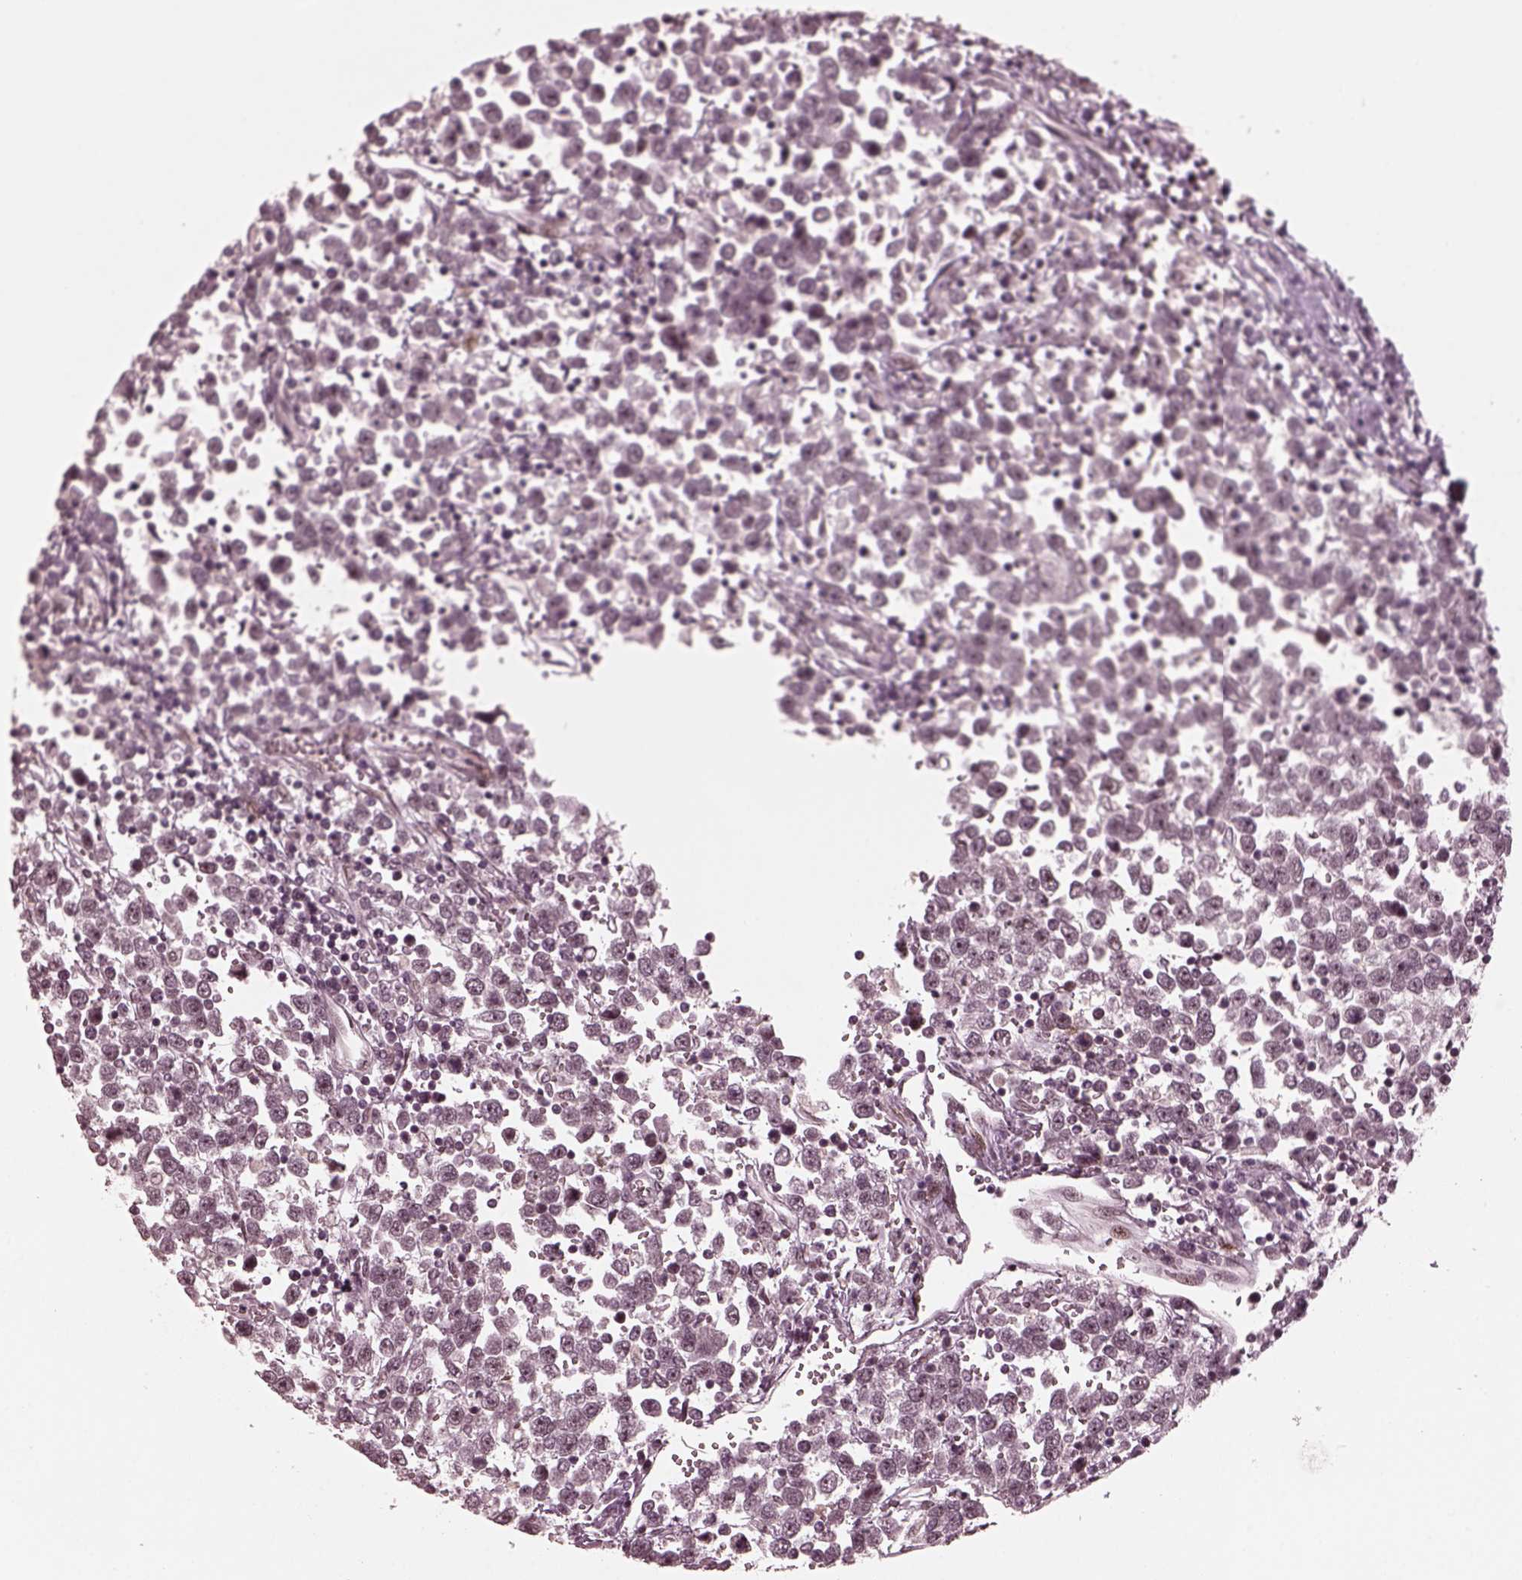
{"staining": {"intensity": "negative", "quantity": "none", "location": "none"}, "tissue": "testis cancer", "cell_type": "Tumor cells", "image_type": "cancer", "snomed": [{"axis": "morphology", "description": "Seminoma, NOS"}, {"axis": "topography", "description": "Testis"}], "caption": "There is no significant positivity in tumor cells of testis seminoma.", "gene": "TRIB3", "patient": {"sex": "male", "age": 34}}